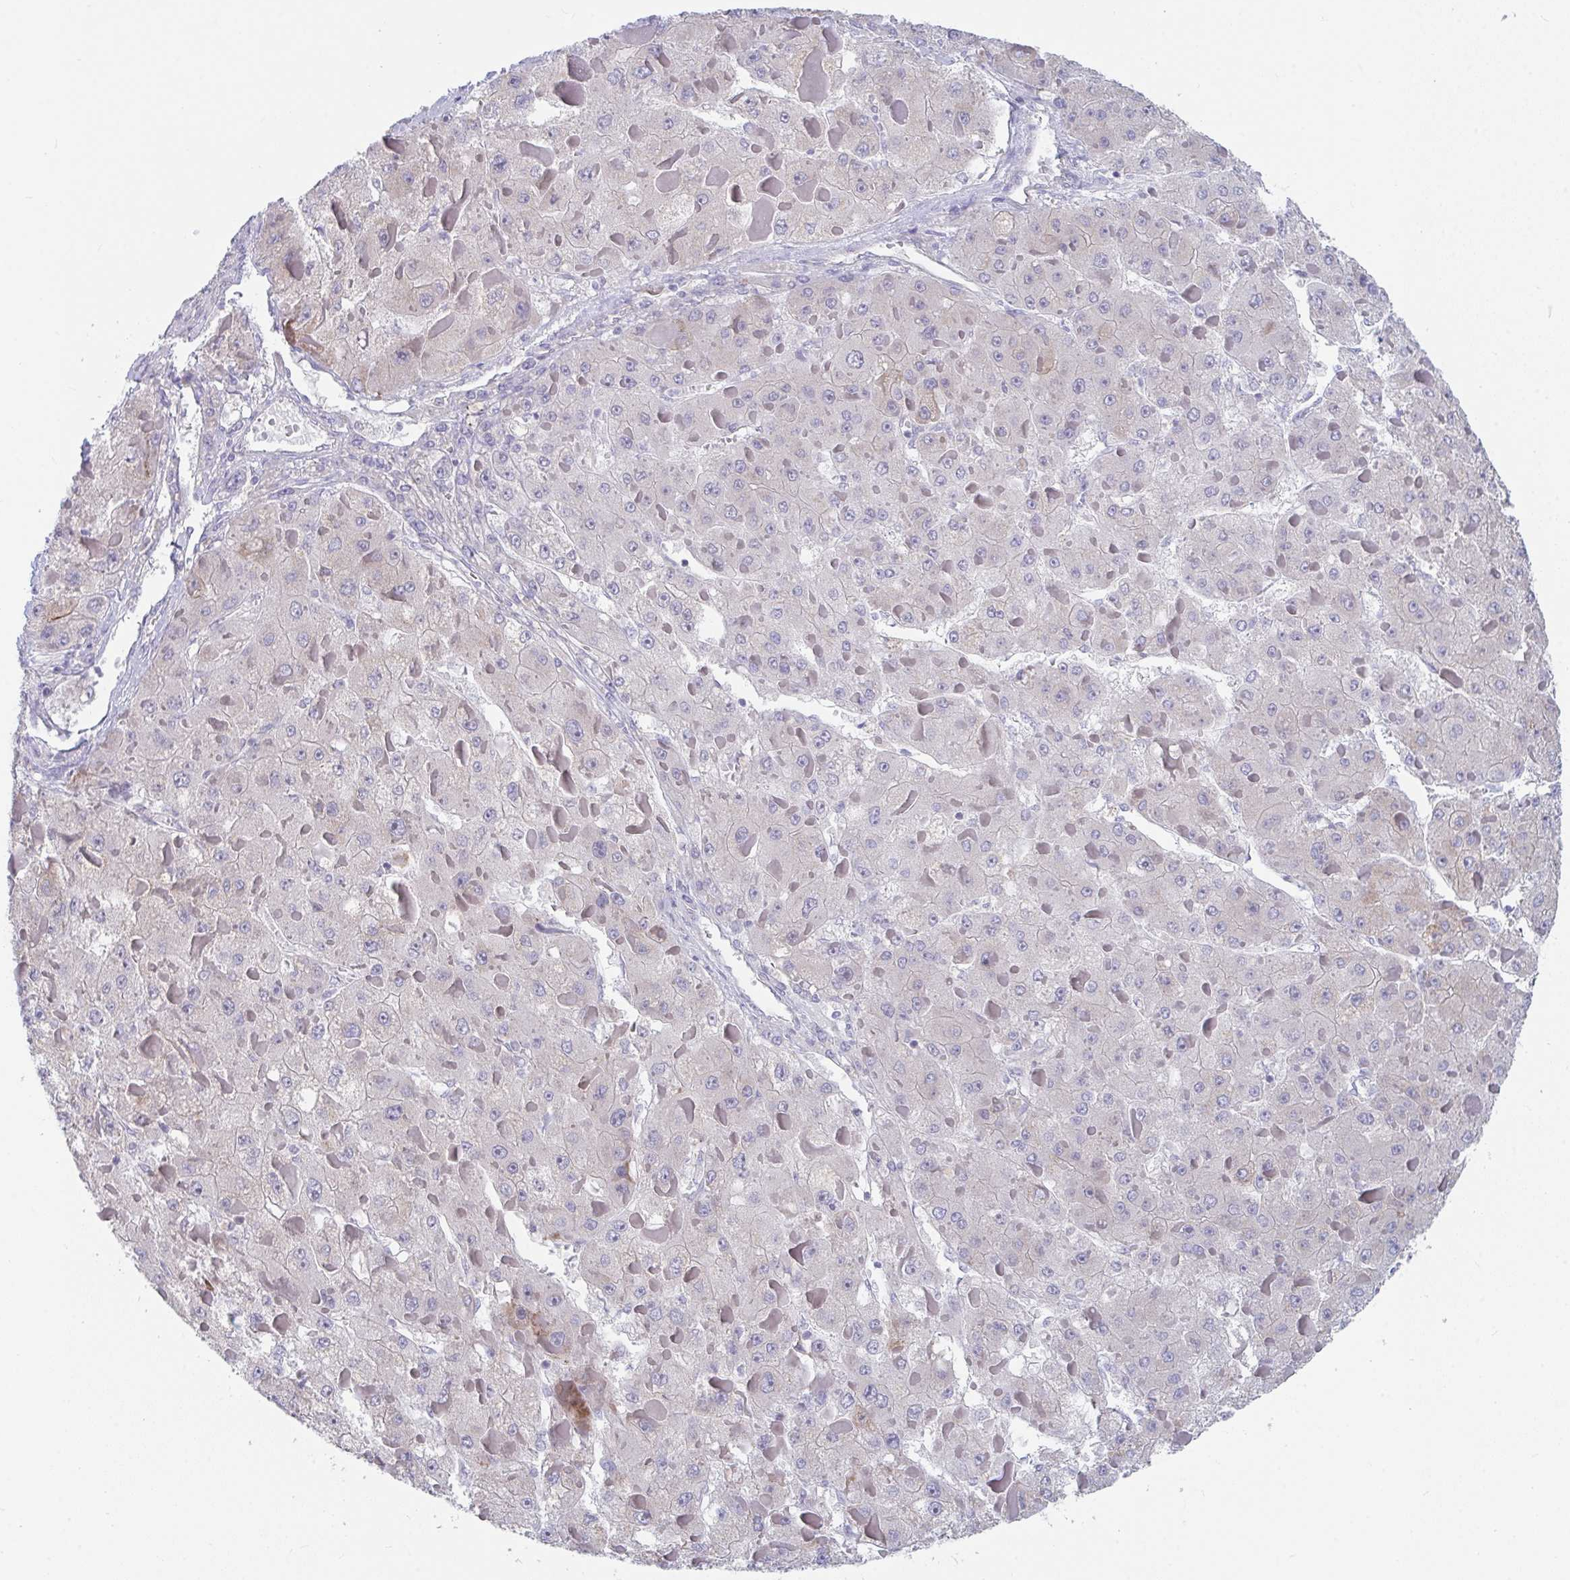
{"staining": {"intensity": "negative", "quantity": "none", "location": "none"}, "tissue": "liver cancer", "cell_type": "Tumor cells", "image_type": "cancer", "snomed": [{"axis": "morphology", "description": "Carcinoma, Hepatocellular, NOS"}, {"axis": "topography", "description": "Liver"}], "caption": "High power microscopy image of an immunohistochemistry image of liver cancer (hepatocellular carcinoma), revealing no significant positivity in tumor cells. (DAB immunohistochemistry (IHC) visualized using brightfield microscopy, high magnification).", "gene": "FAM156B", "patient": {"sex": "female", "age": 73}}